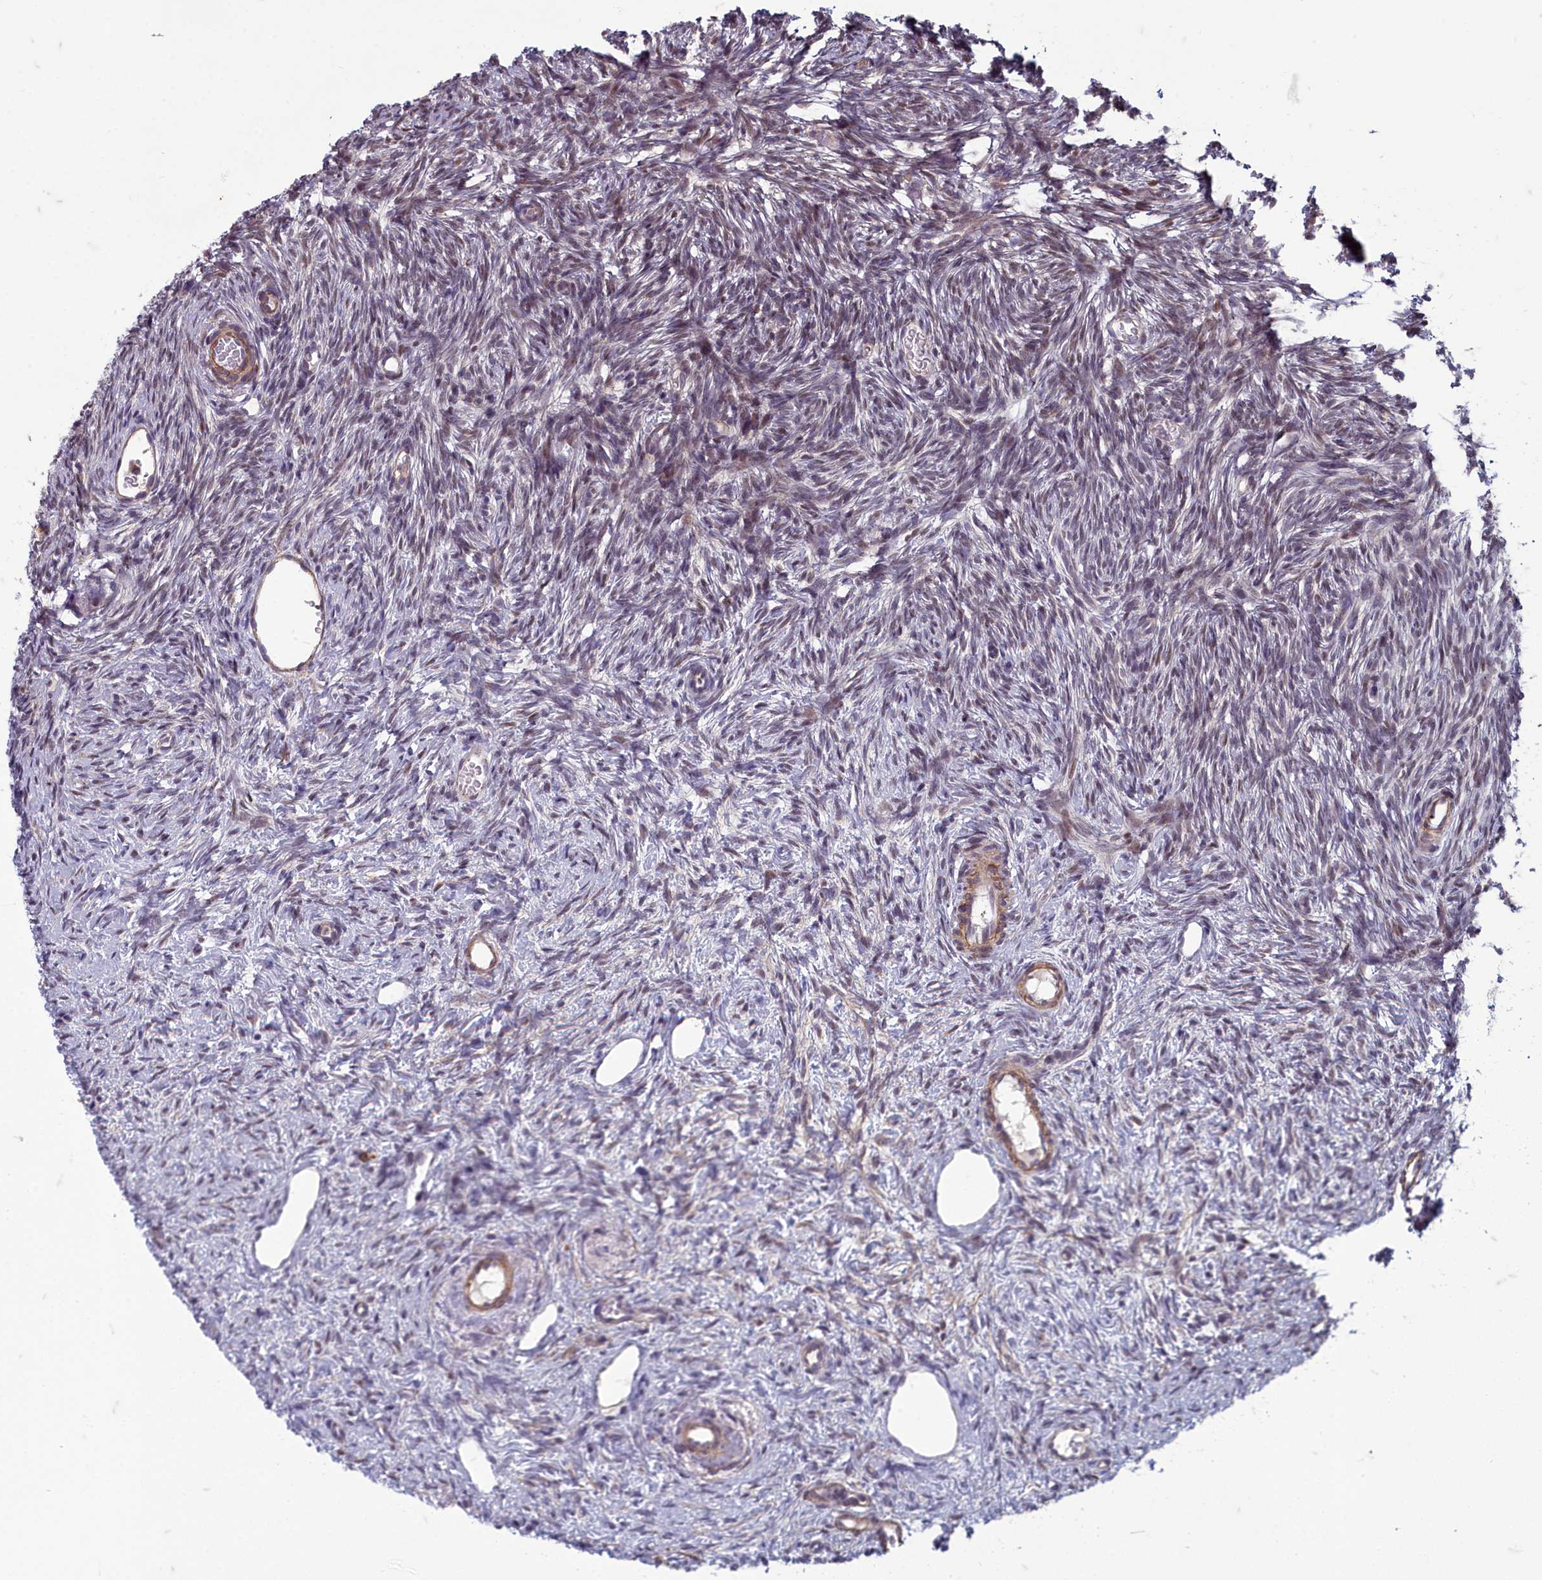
{"staining": {"intensity": "moderate", "quantity": "25%-75%", "location": "nuclear"}, "tissue": "ovary", "cell_type": "Ovarian stroma cells", "image_type": "normal", "snomed": [{"axis": "morphology", "description": "Normal tissue, NOS"}, {"axis": "topography", "description": "Ovary"}], "caption": "A high-resolution micrograph shows immunohistochemistry (IHC) staining of normal ovary, which exhibits moderate nuclear positivity in approximately 25%-75% of ovarian stroma cells. The staining was performed using DAB (3,3'-diaminobenzidine), with brown indicating positive protein expression. Nuclei are stained blue with hematoxylin.", "gene": "ZNF626", "patient": {"sex": "female", "age": 51}}